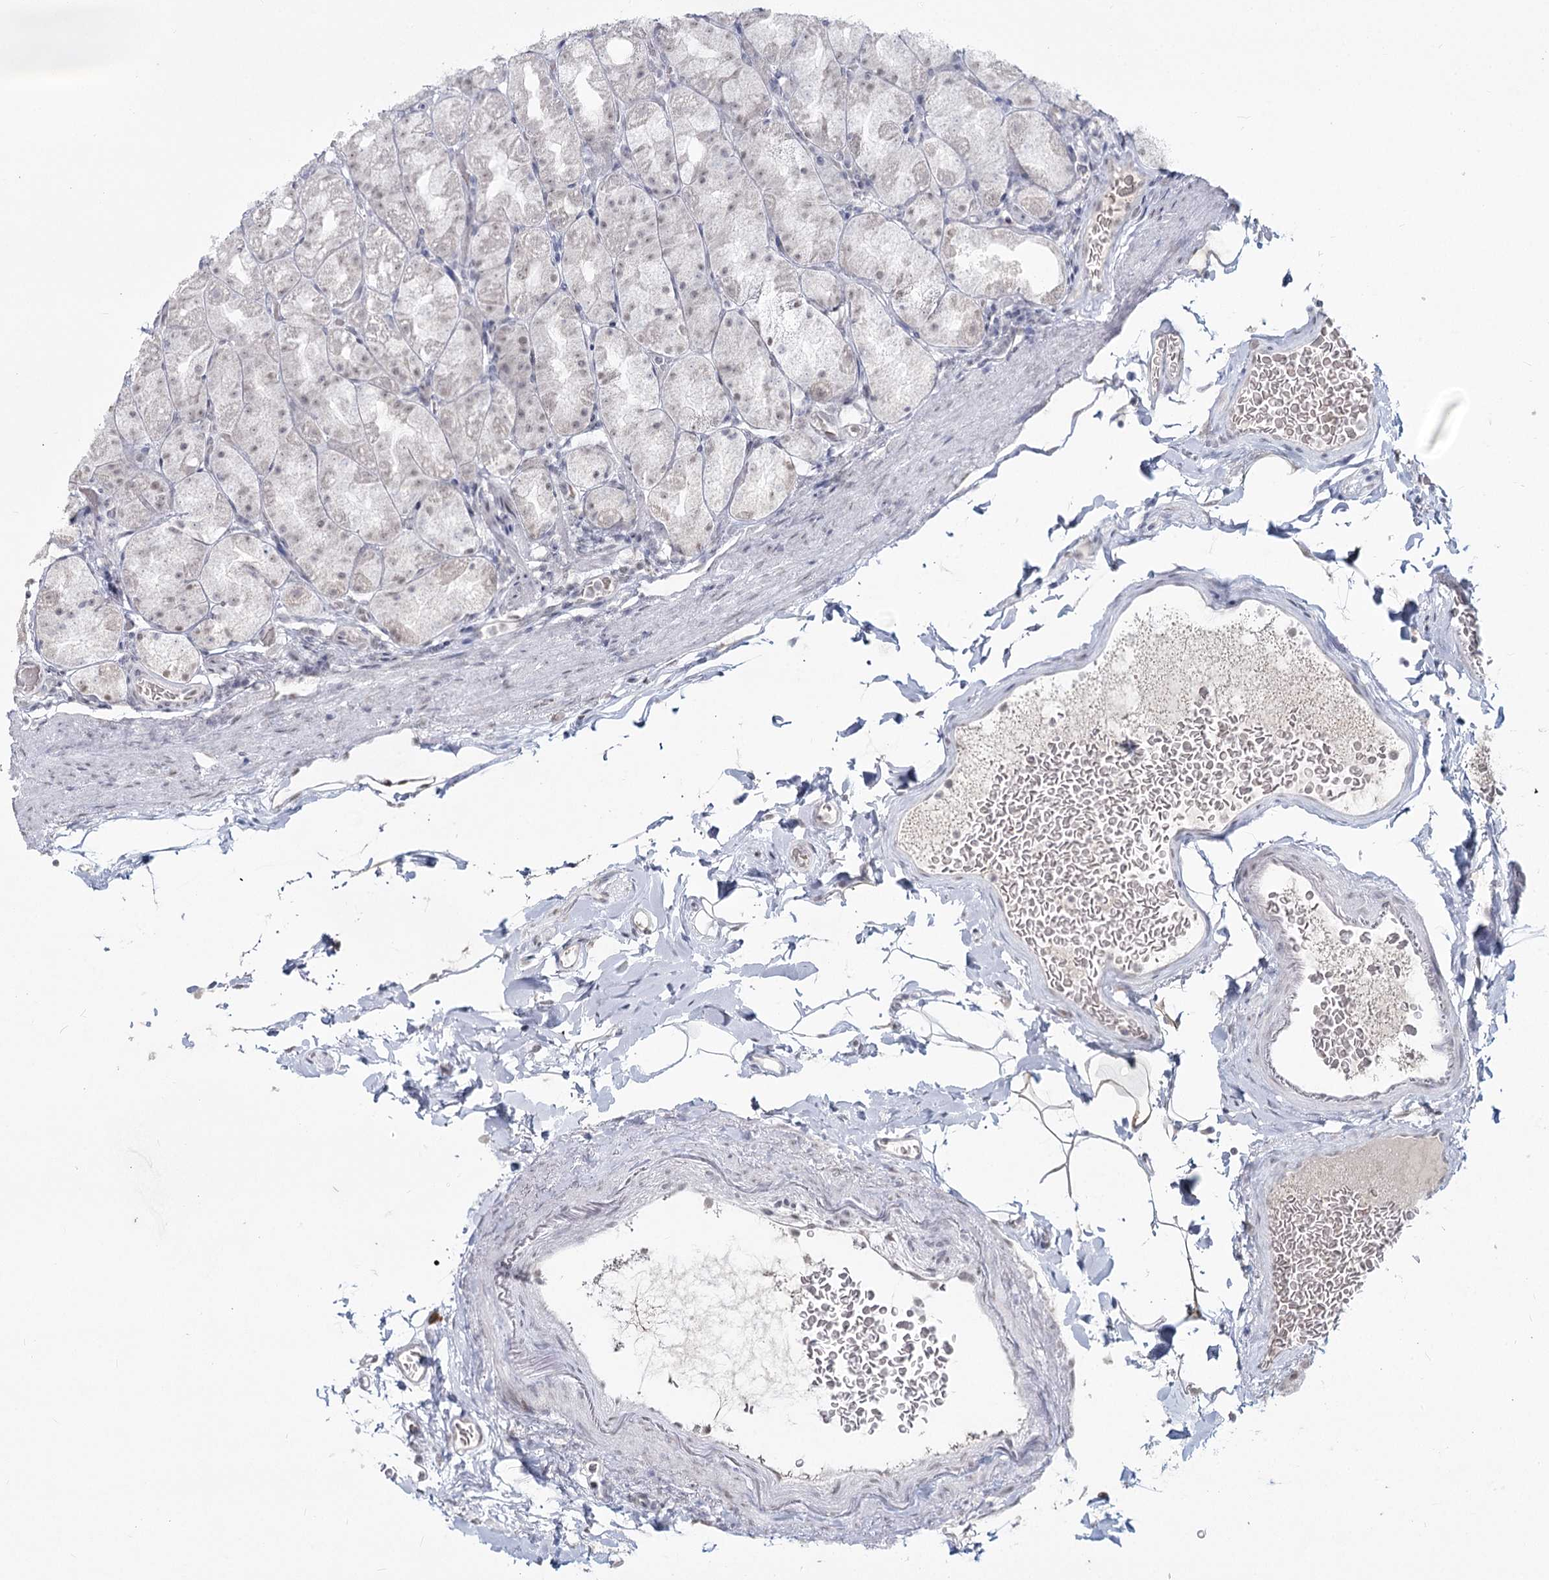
{"staining": {"intensity": "weak", "quantity": "<25%", "location": "nuclear"}, "tissue": "stomach", "cell_type": "Glandular cells", "image_type": "normal", "snomed": [{"axis": "morphology", "description": "Normal tissue, NOS"}, {"axis": "topography", "description": "Stomach, upper"}], "caption": "Image shows no significant protein expression in glandular cells of benign stomach.", "gene": "LY6G5C", "patient": {"sex": "male", "age": 68}}